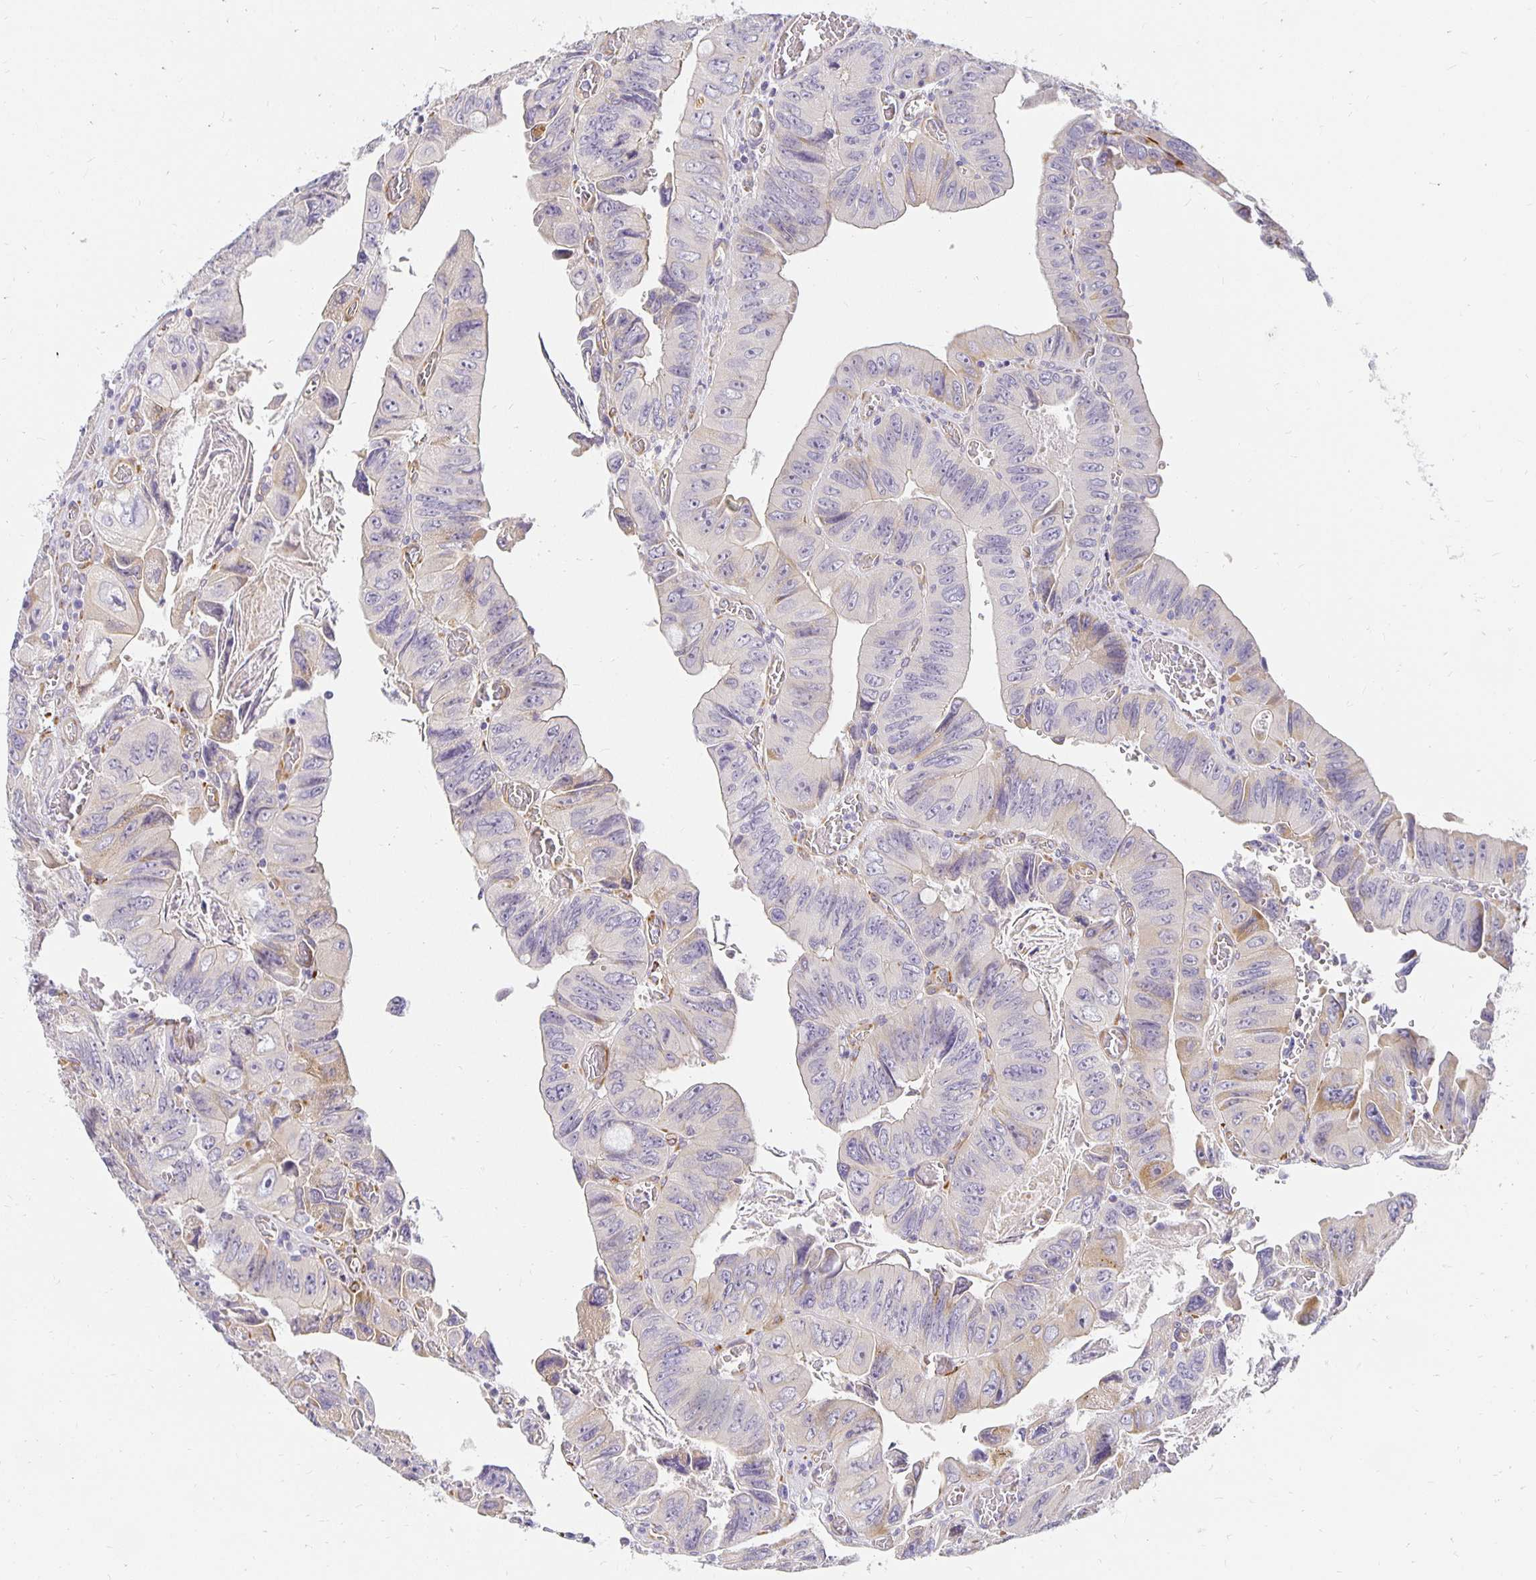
{"staining": {"intensity": "moderate", "quantity": "<25%", "location": "cytoplasmic/membranous"}, "tissue": "colorectal cancer", "cell_type": "Tumor cells", "image_type": "cancer", "snomed": [{"axis": "morphology", "description": "Adenocarcinoma, NOS"}, {"axis": "topography", "description": "Colon"}], "caption": "Immunohistochemistry (IHC) histopathology image of human colorectal adenocarcinoma stained for a protein (brown), which exhibits low levels of moderate cytoplasmic/membranous staining in about <25% of tumor cells.", "gene": "PLOD1", "patient": {"sex": "female", "age": 84}}